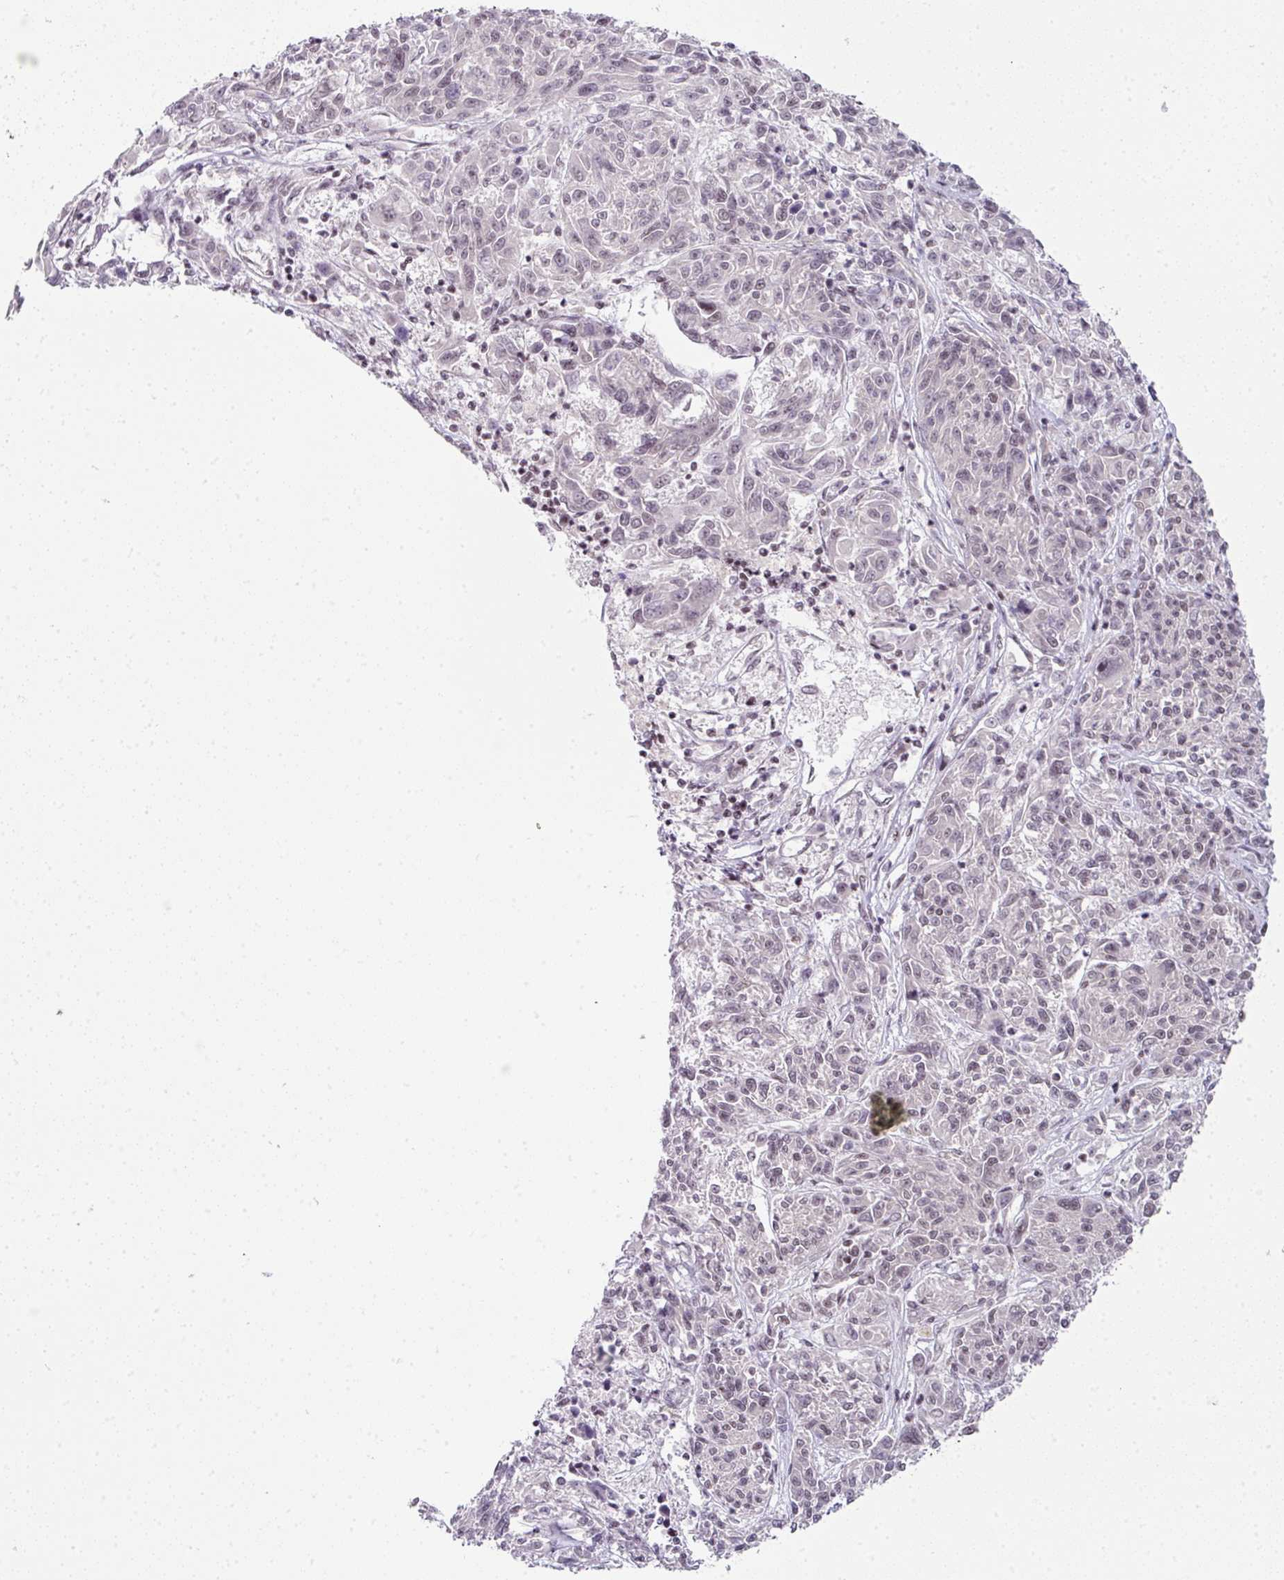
{"staining": {"intensity": "moderate", "quantity": "<25%", "location": "nuclear"}, "tissue": "melanoma", "cell_type": "Tumor cells", "image_type": "cancer", "snomed": [{"axis": "morphology", "description": "Malignant melanoma, NOS"}, {"axis": "topography", "description": "Skin"}], "caption": "DAB immunohistochemical staining of malignant melanoma demonstrates moderate nuclear protein positivity in about <25% of tumor cells.", "gene": "NFYA", "patient": {"sex": "male", "age": 53}}